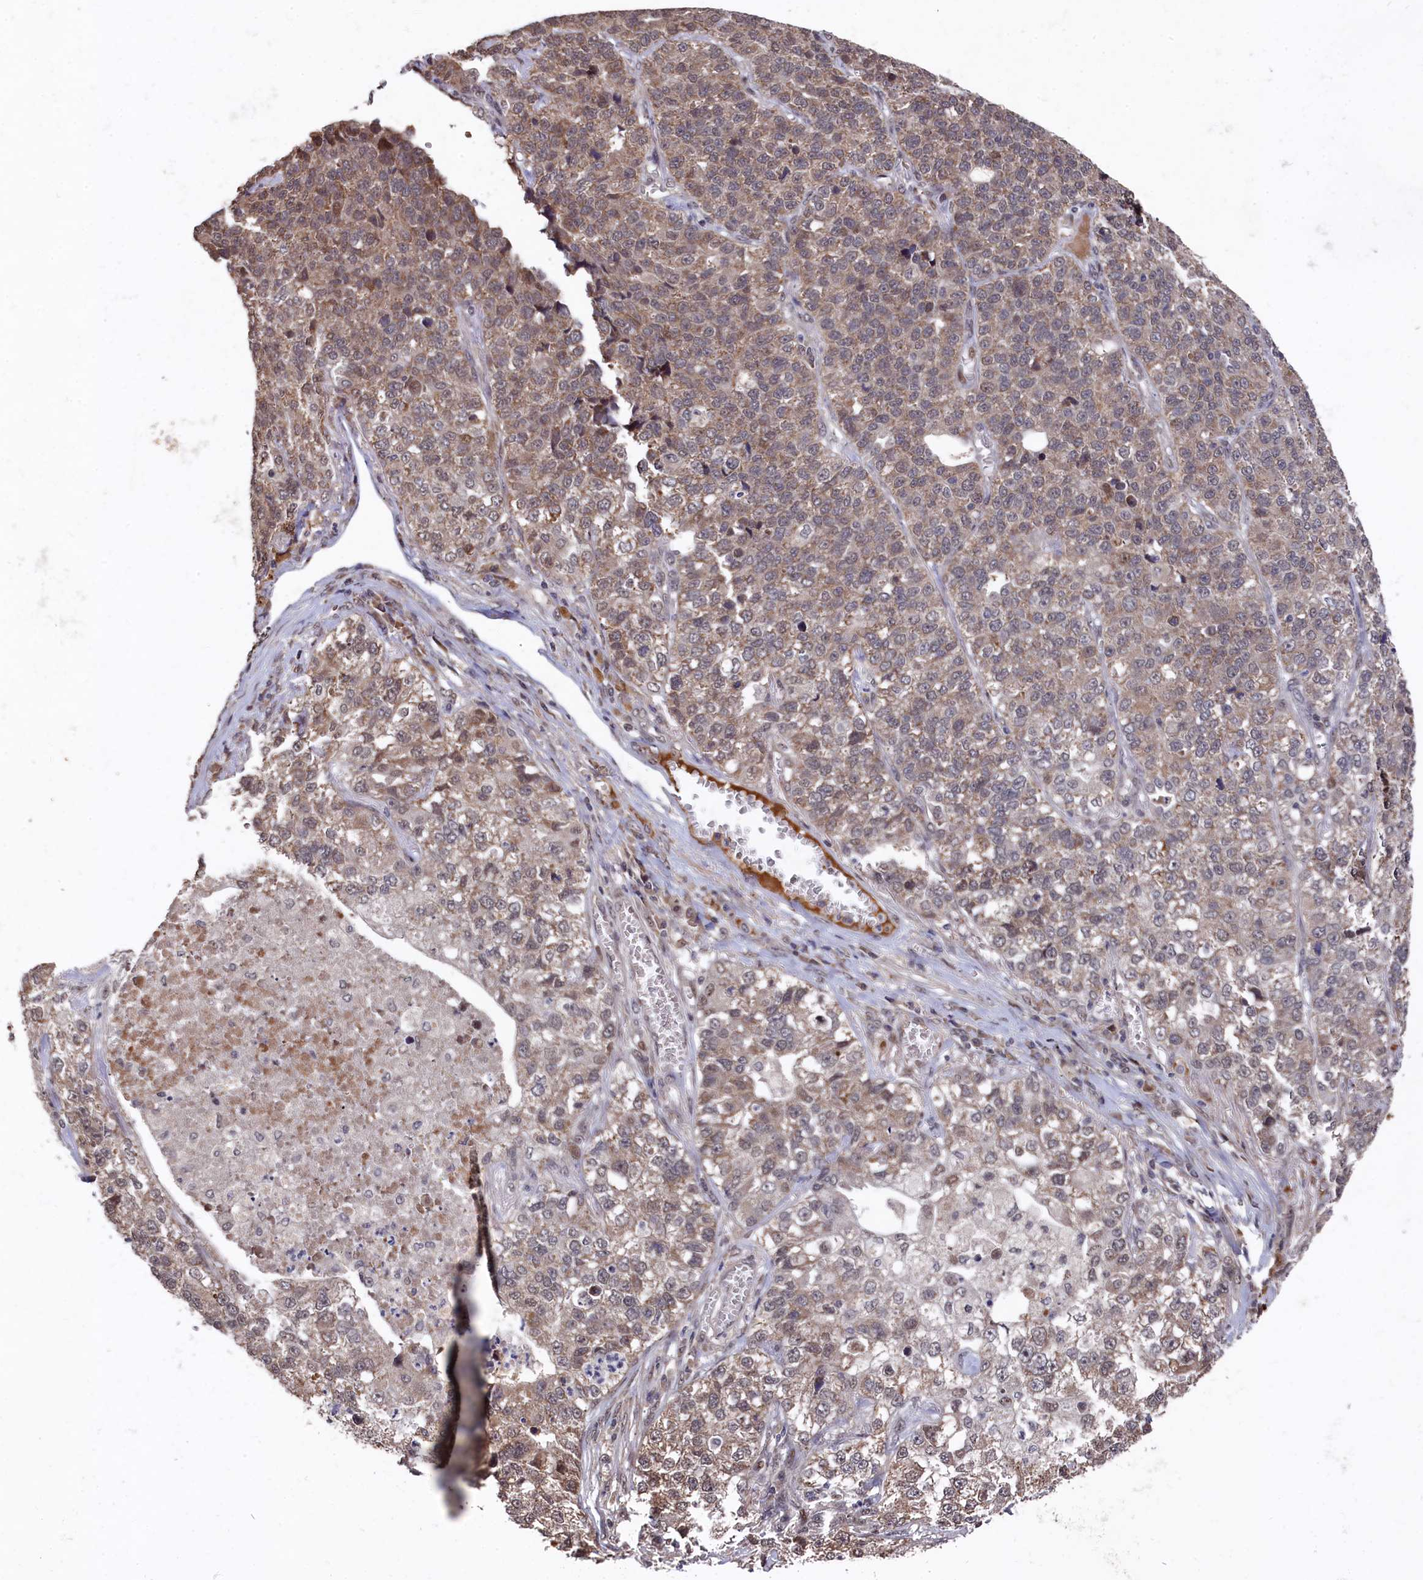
{"staining": {"intensity": "moderate", "quantity": ">75%", "location": "cytoplasmic/membranous"}, "tissue": "lung cancer", "cell_type": "Tumor cells", "image_type": "cancer", "snomed": [{"axis": "morphology", "description": "Adenocarcinoma, NOS"}, {"axis": "topography", "description": "Lung"}], "caption": "Immunohistochemistry of lung cancer demonstrates medium levels of moderate cytoplasmic/membranous positivity in approximately >75% of tumor cells.", "gene": "CLPX", "patient": {"sex": "male", "age": 49}}